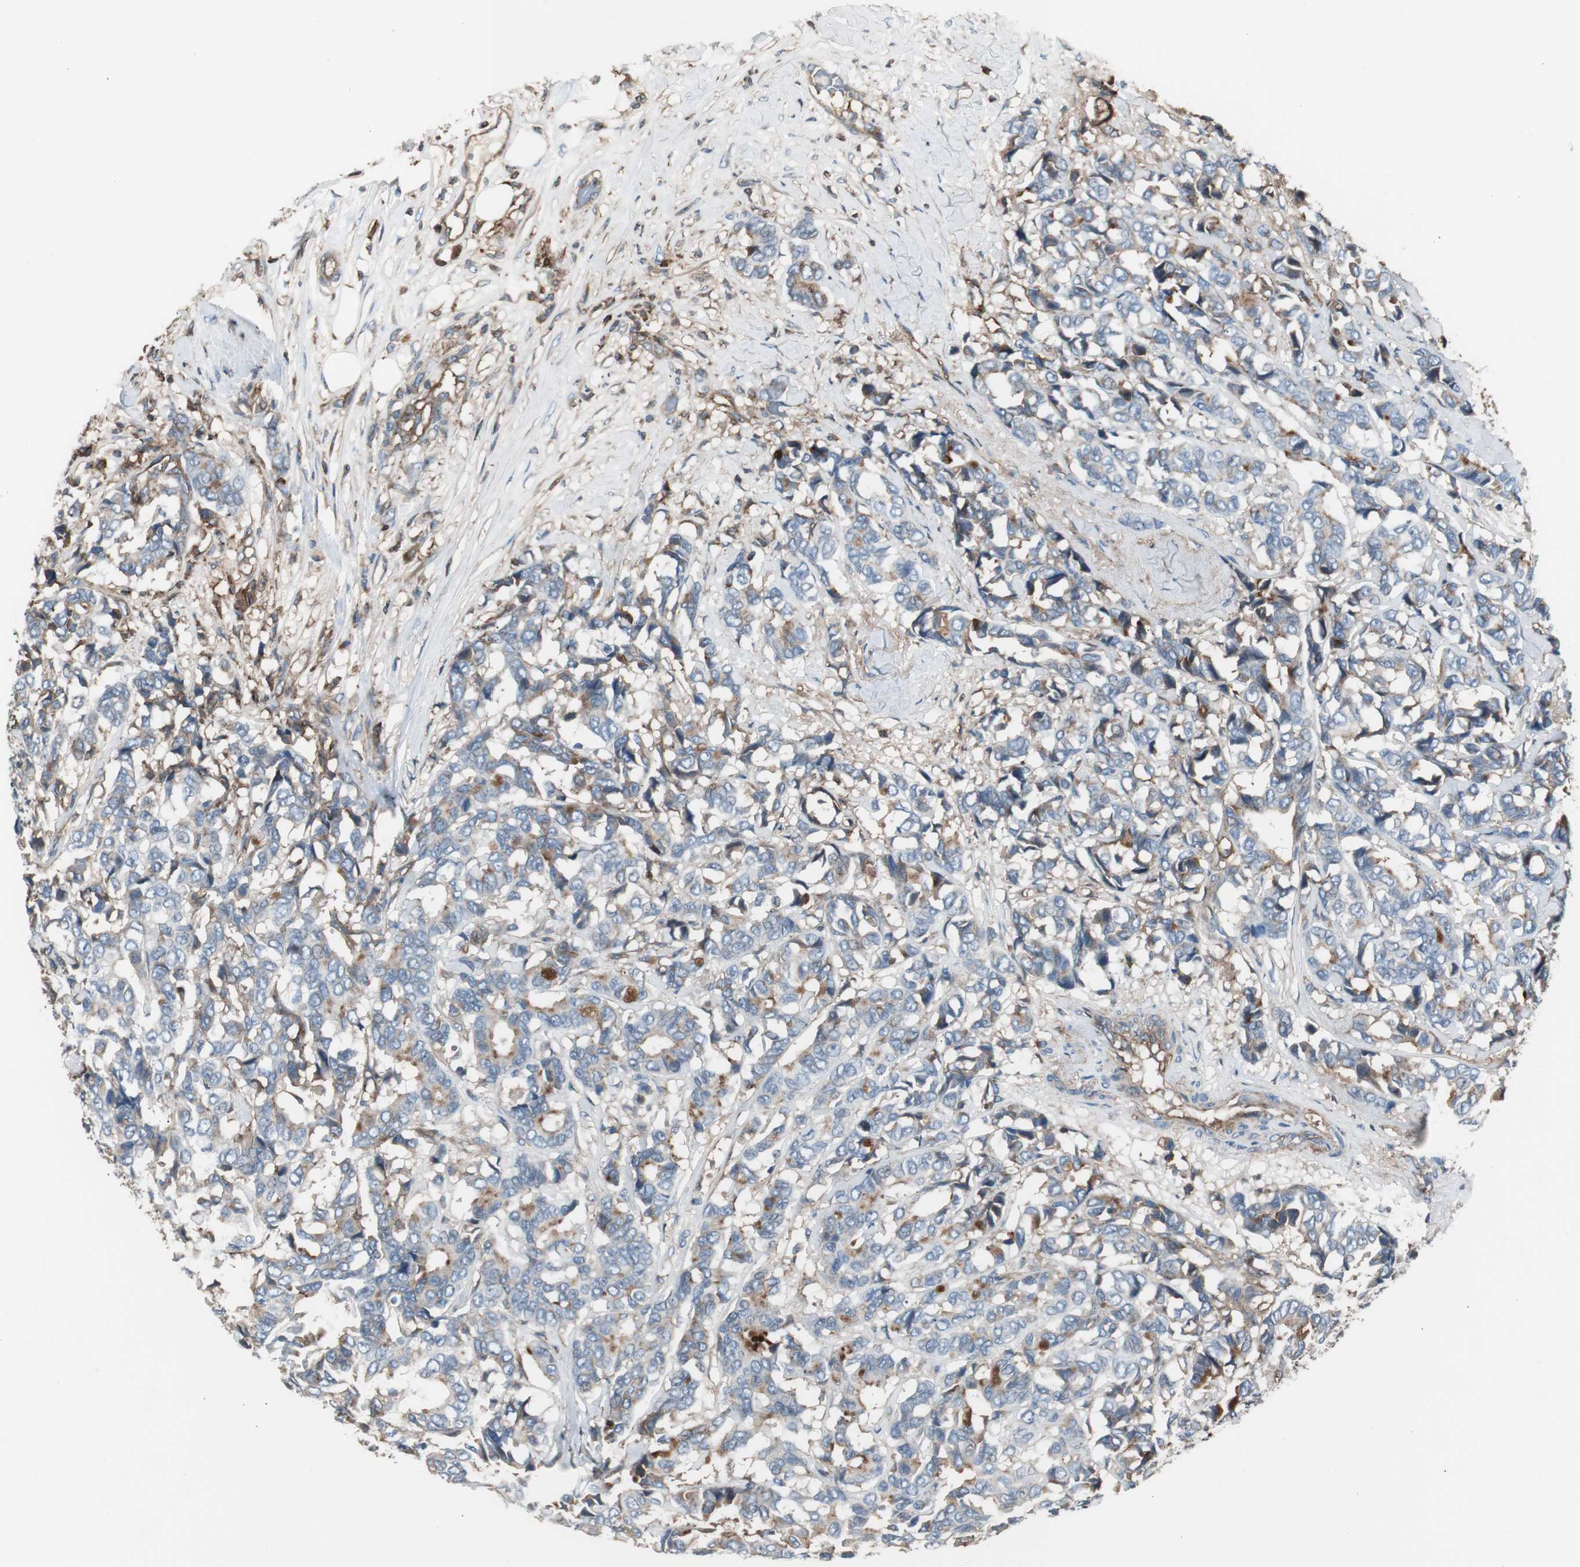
{"staining": {"intensity": "moderate", "quantity": "<25%", "location": "cytoplasmic/membranous"}, "tissue": "breast cancer", "cell_type": "Tumor cells", "image_type": "cancer", "snomed": [{"axis": "morphology", "description": "Duct carcinoma"}, {"axis": "topography", "description": "Breast"}], "caption": "The histopathology image displays immunohistochemical staining of intraductal carcinoma (breast). There is moderate cytoplasmic/membranous positivity is appreciated in about <25% of tumor cells. Nuclei are stained in blue.", "gene": "B2M", "patient": {"sex": "female", "age": 87}}